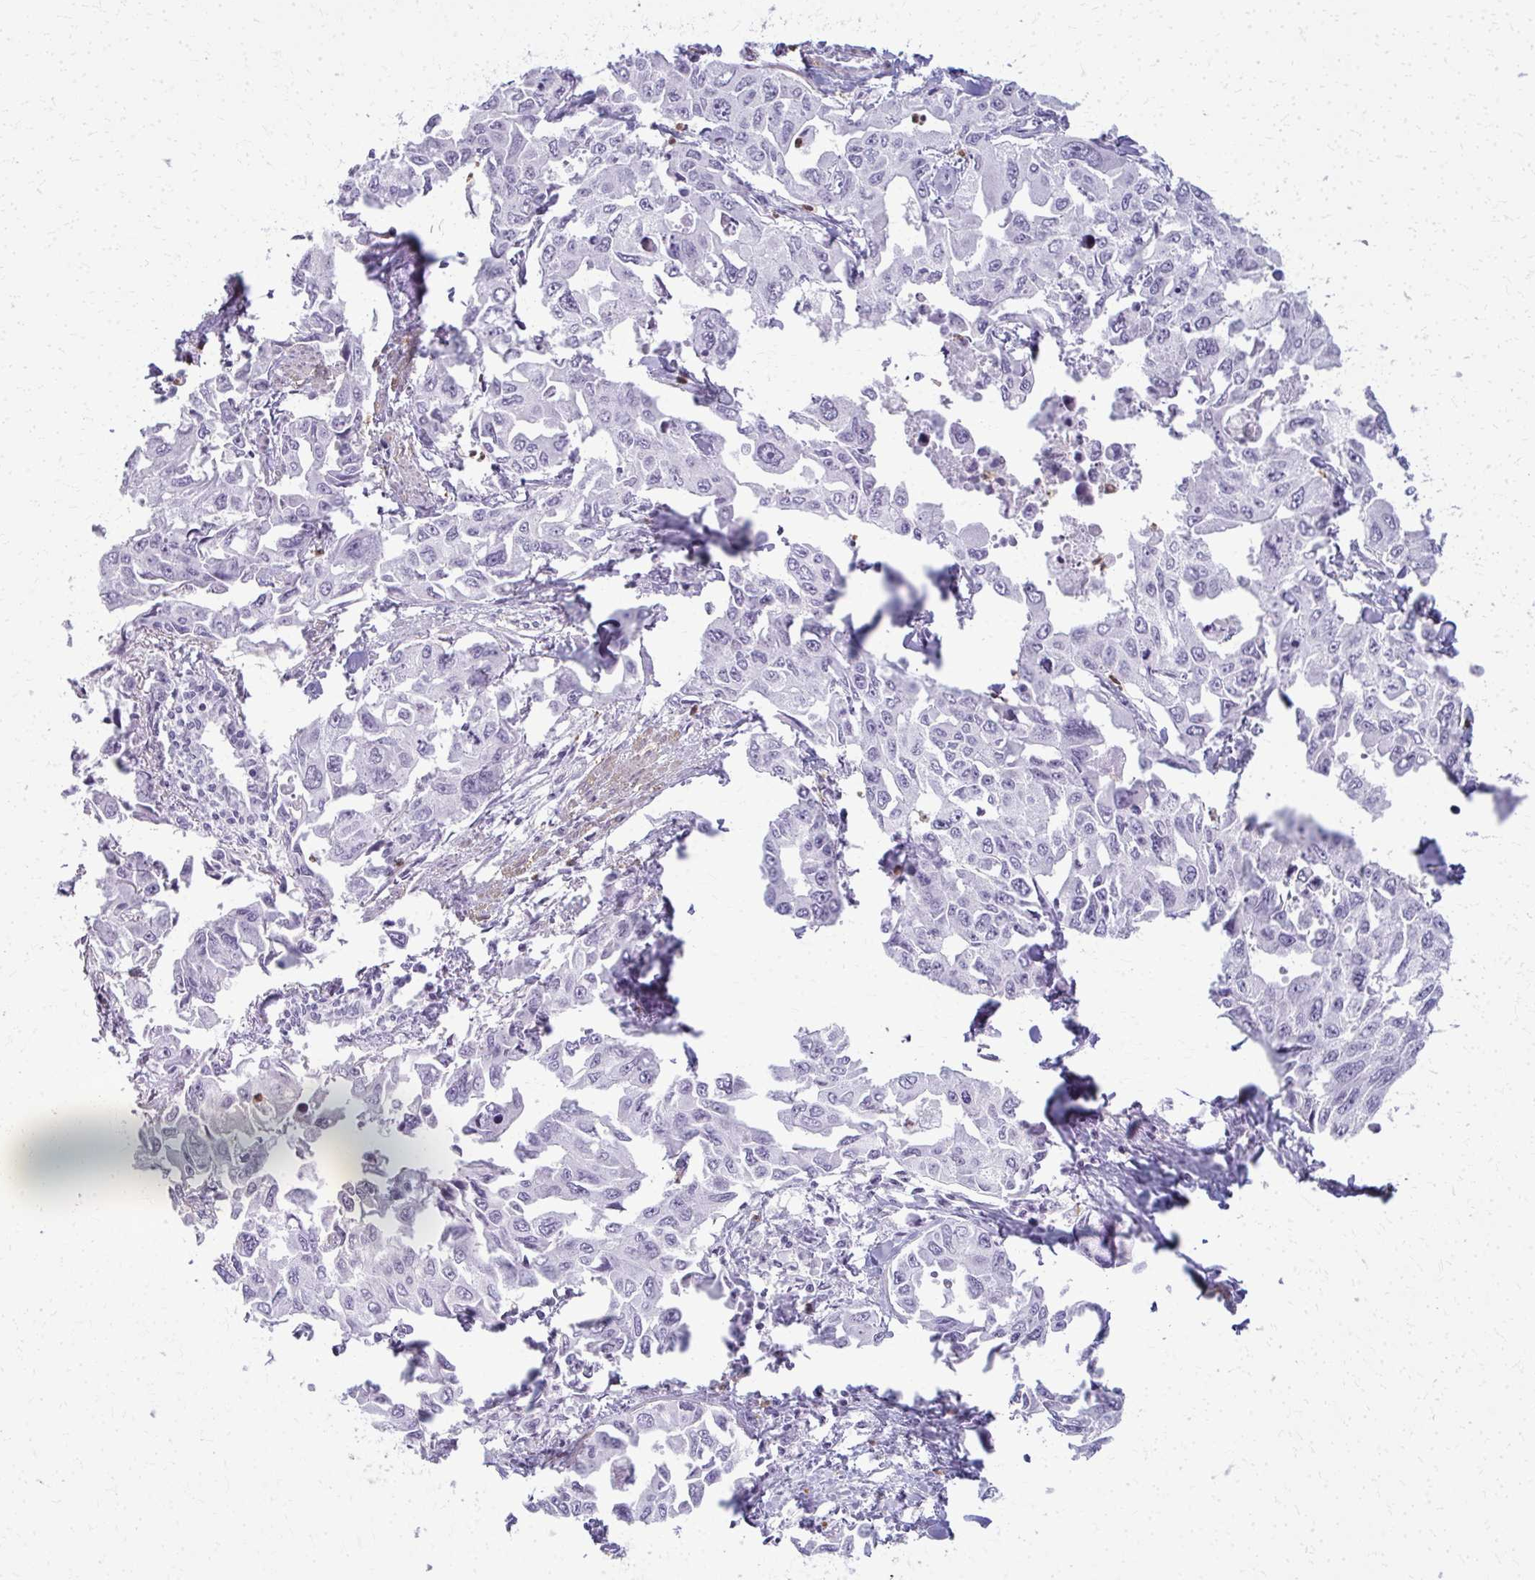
{"staining": {"intensity": "negative", "quantity": "none", "location": "none"}, "tissue": "lung cancer", "cell_type": "Tumor cells", "image_type": "cancer", "snomed": [{"axis": "morphology", "description": "Adenocarcinoma, NOS"}, {"axis": "topography", "description": "Lung"}], "caption": "Tumor cells show no significant protein positivity in lung adenocarcinoma. Brightfield microscopy of IHC stained with DAB (brown) and hematoxylin (blue), captured at high magnification.", "gene": "CA3", "patient": {"sex": "male", "age": 64}}